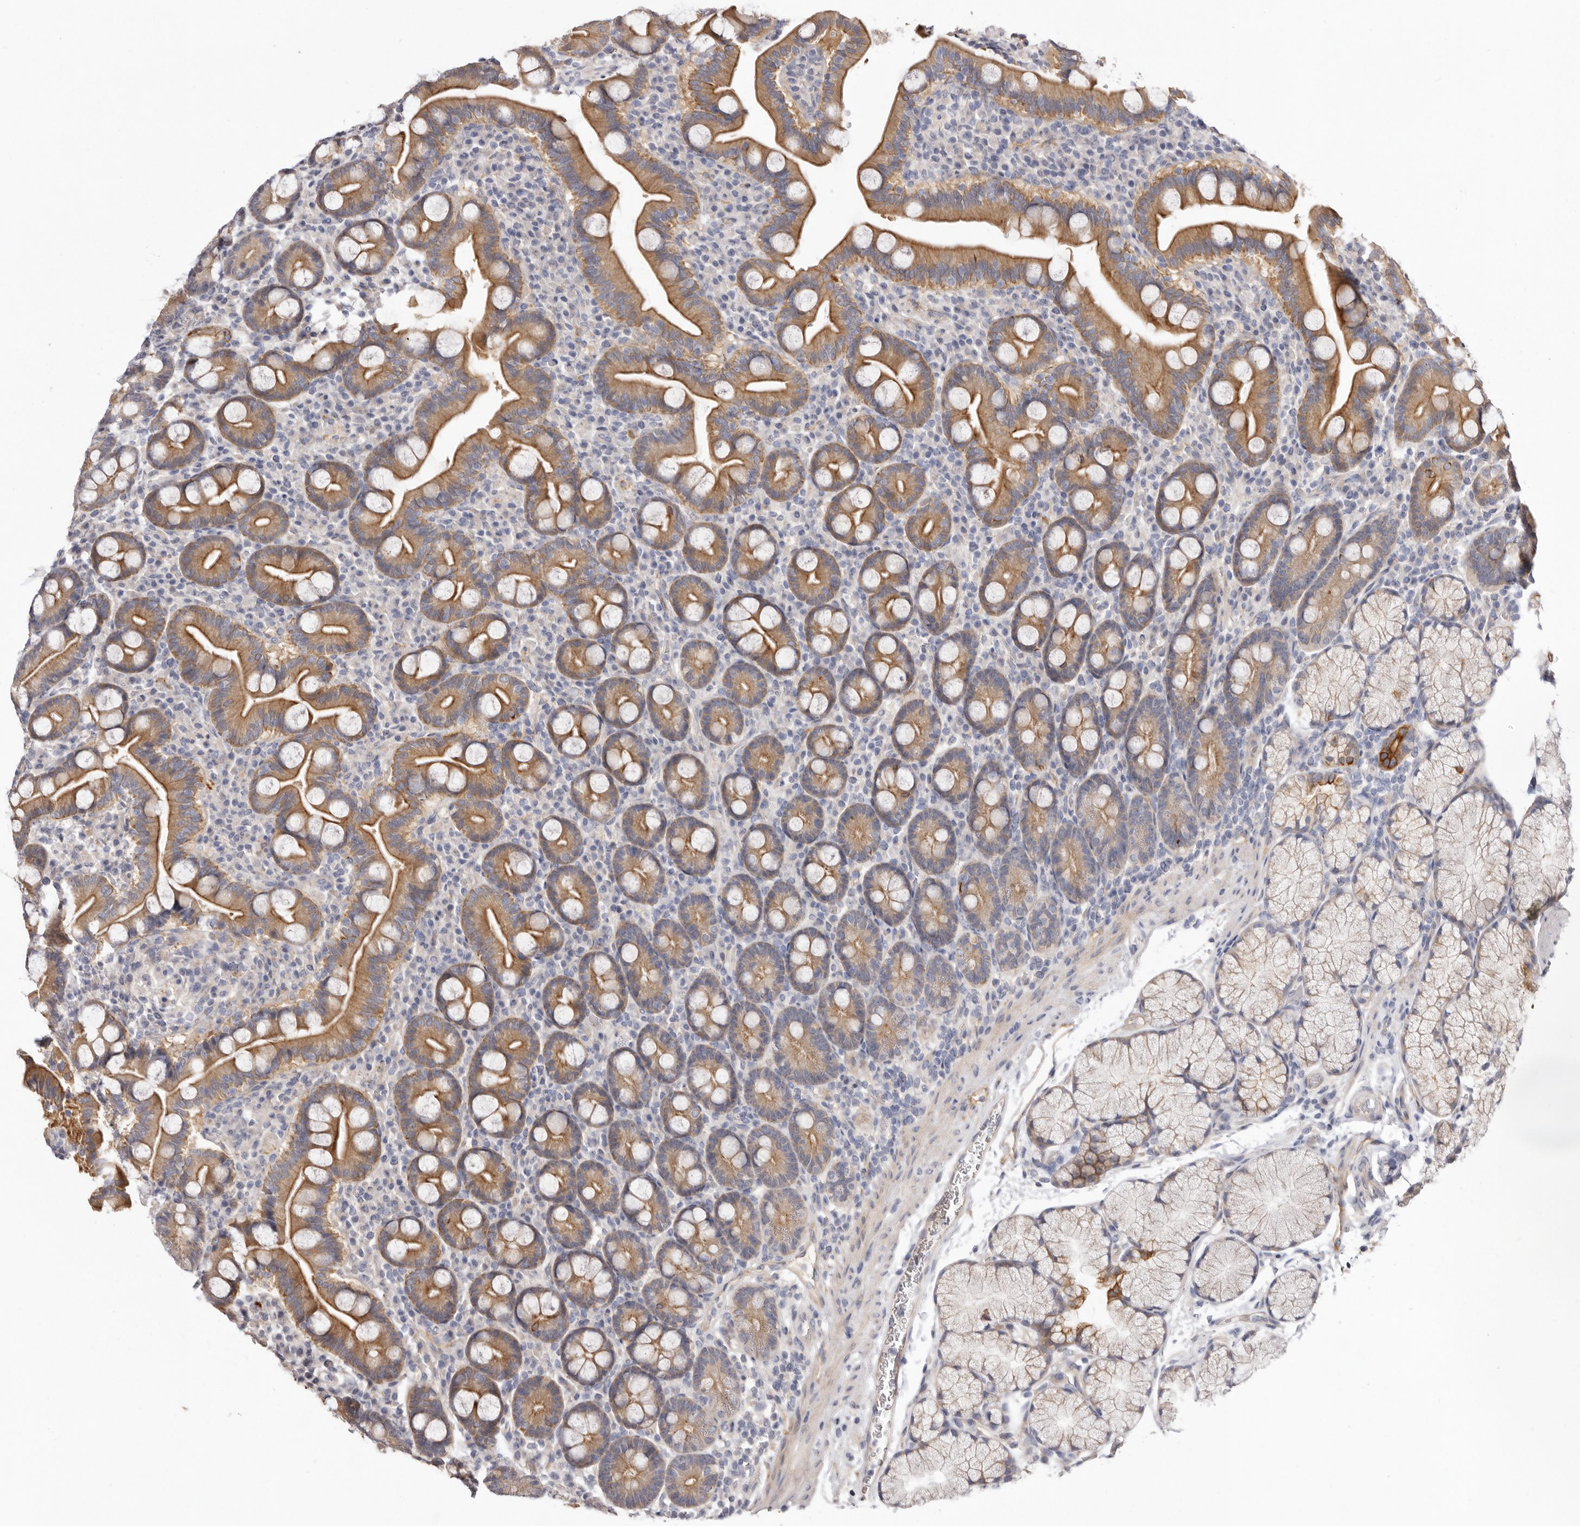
{"staining": {"intensity": "moderate", "quantity": ">75%", "location": "cytoplasmic/membranous"}, "tissue": "duodenum", "cell_type": "Glandular cells", "image_type": "normal", "snomed": [{"axis": "morphology", "description": "Normal tissue, NOS"}, {"axis": "topography", "description": "Duodenum"}], "caption": "Unremarkable duodenum was stained to show a protein in brown. There is medium levels of moderate cytoplasmic/membranous expression in approximately >75% of glandular cells. (DAB (3,3'-diaminobenzidine) = brown stain, brightfield microscopy at high magnification).", "gene": "STK16", "patient": {"sex": "male", "age": 35}}